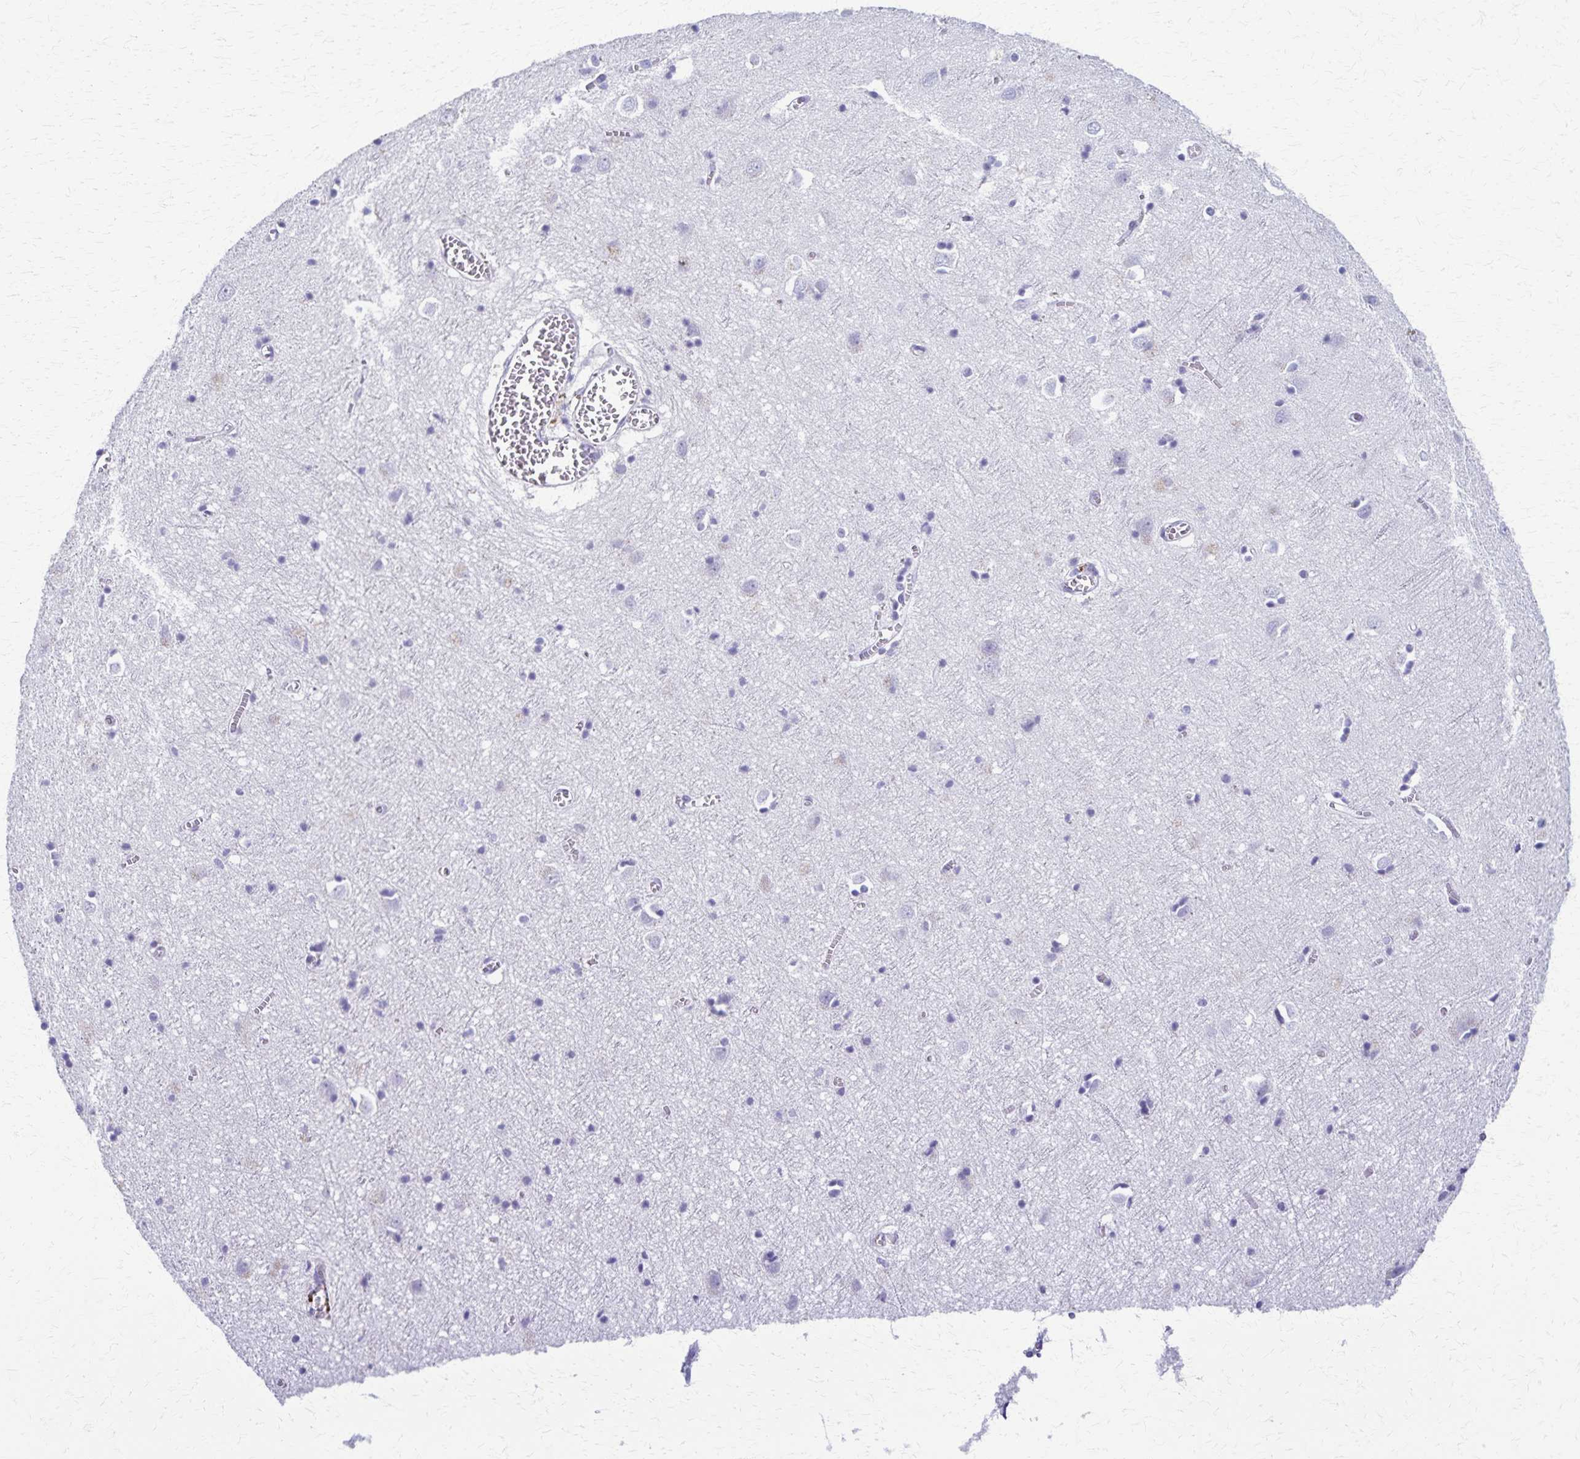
{"staining": {"intensity": "negative", "quantity": "none", "location": "none"}, "tissue": "cerebral cortex", "cell_type": "Endothelial cells", "image_type": "normal", "snomed": [{"axis": "morphology", "description": "Normal tissue, NOS"}, {"axis": "topography", "description": "Cerebral cortex"}], "caption": "This micrograph is of benign cerebral cortex stained with IHC to label a protein in brown with the nuclei are counter-stained blue. There is no expression in endothelial cells.", "gene": "TMEM60", "patient": {"sex": "male", "age": 70}}